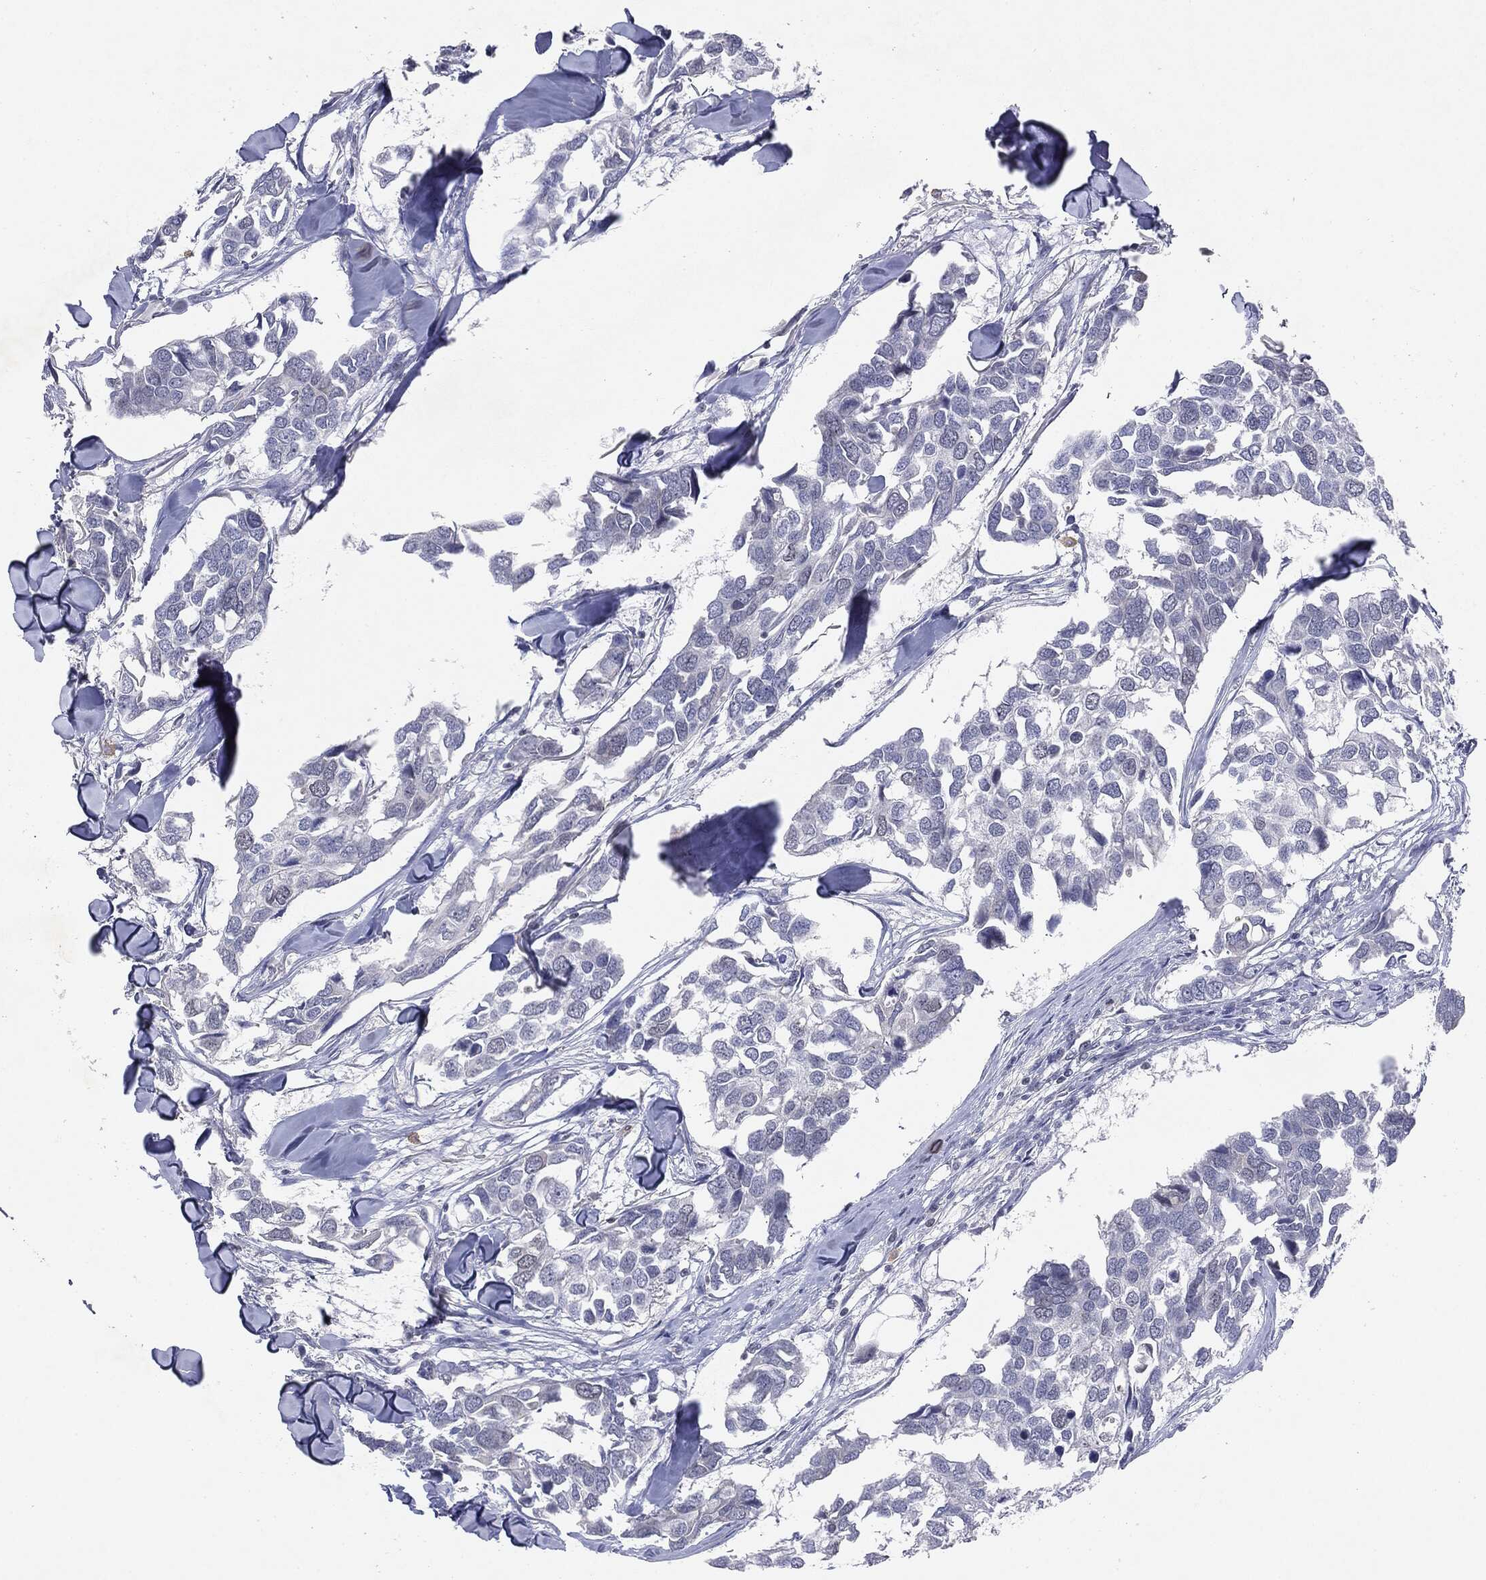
{"staining": {"intensity": "negative", "quantity": "none", "location": "none"}, "tissue": "breast cancer", "cell_type": "Tumor cells", "image_type": "cancer", "snomed": [{"axis": "morphology", "description": "Duct carcinoma"}, {"axis": "topography", "description": "Breast"}], "caption": "This is a photomicrograph of immunohistochemistry (IHC) staining of breast cancer, which shows no expression in tumor cells.", "gene": "KIF2C", "patient": {"sex": "female", "age": 83}}